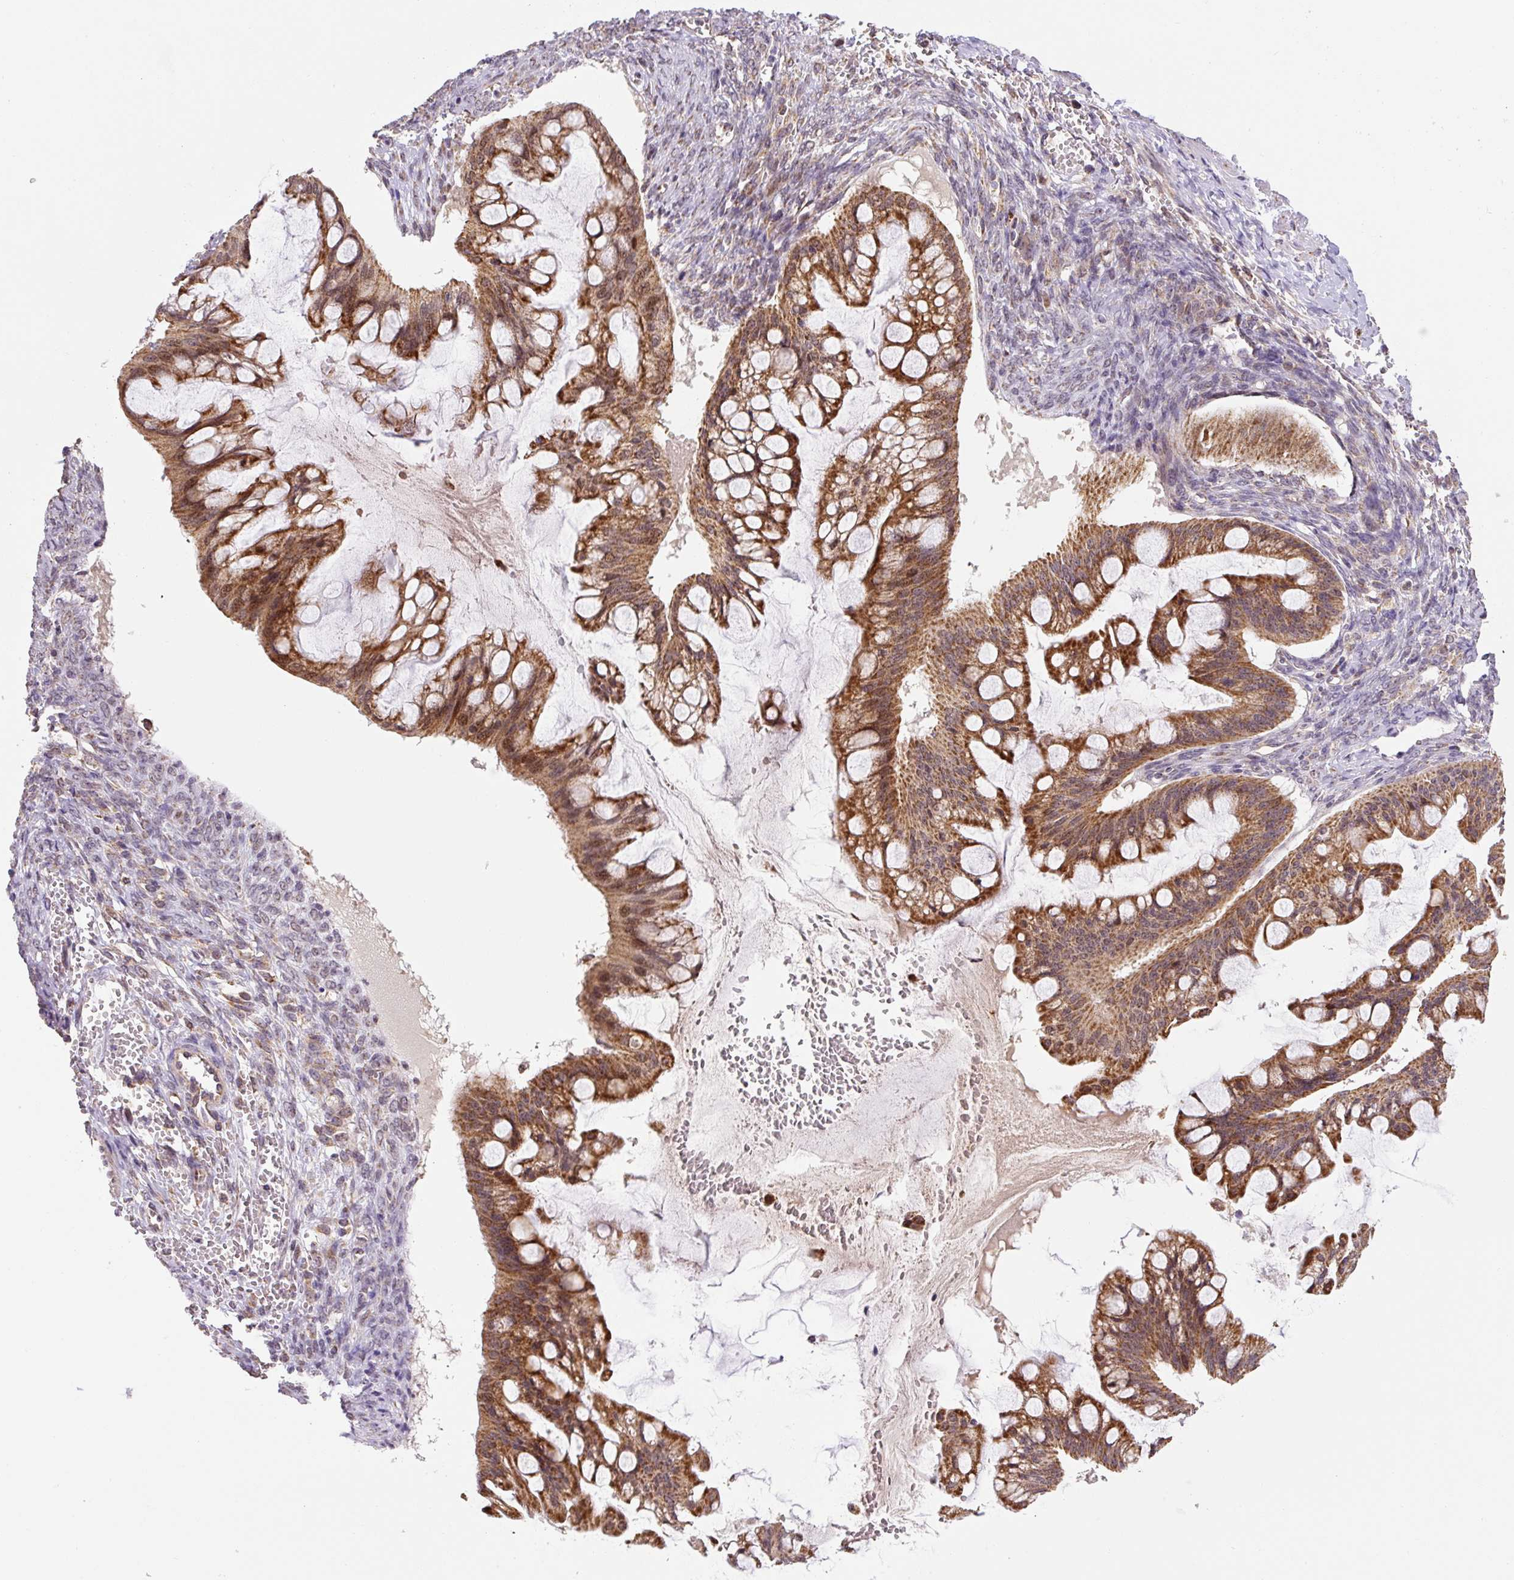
{"staining": {"intensity": "moderate", "quantity": ">75%", "location": "cytoplasmic/membranous"}, "tissue": "ovarian cancer", "cell_type": "Tumor cells", "image_type": "cancer", "snomed": [{"axis": "morphology", "description": "Cystadenocarcinoma, mucinous, NOS"}, {"axis": "topography", "description": "Ovary"}], "caption": "Human ovarian cancer stained with a brown dye exhibits moderate cytoplasmic/membranous positive staining in approximately >75% of tumor cells.", "gene": "MFSD9", "patient": {"sex": "female", "age": 73}}